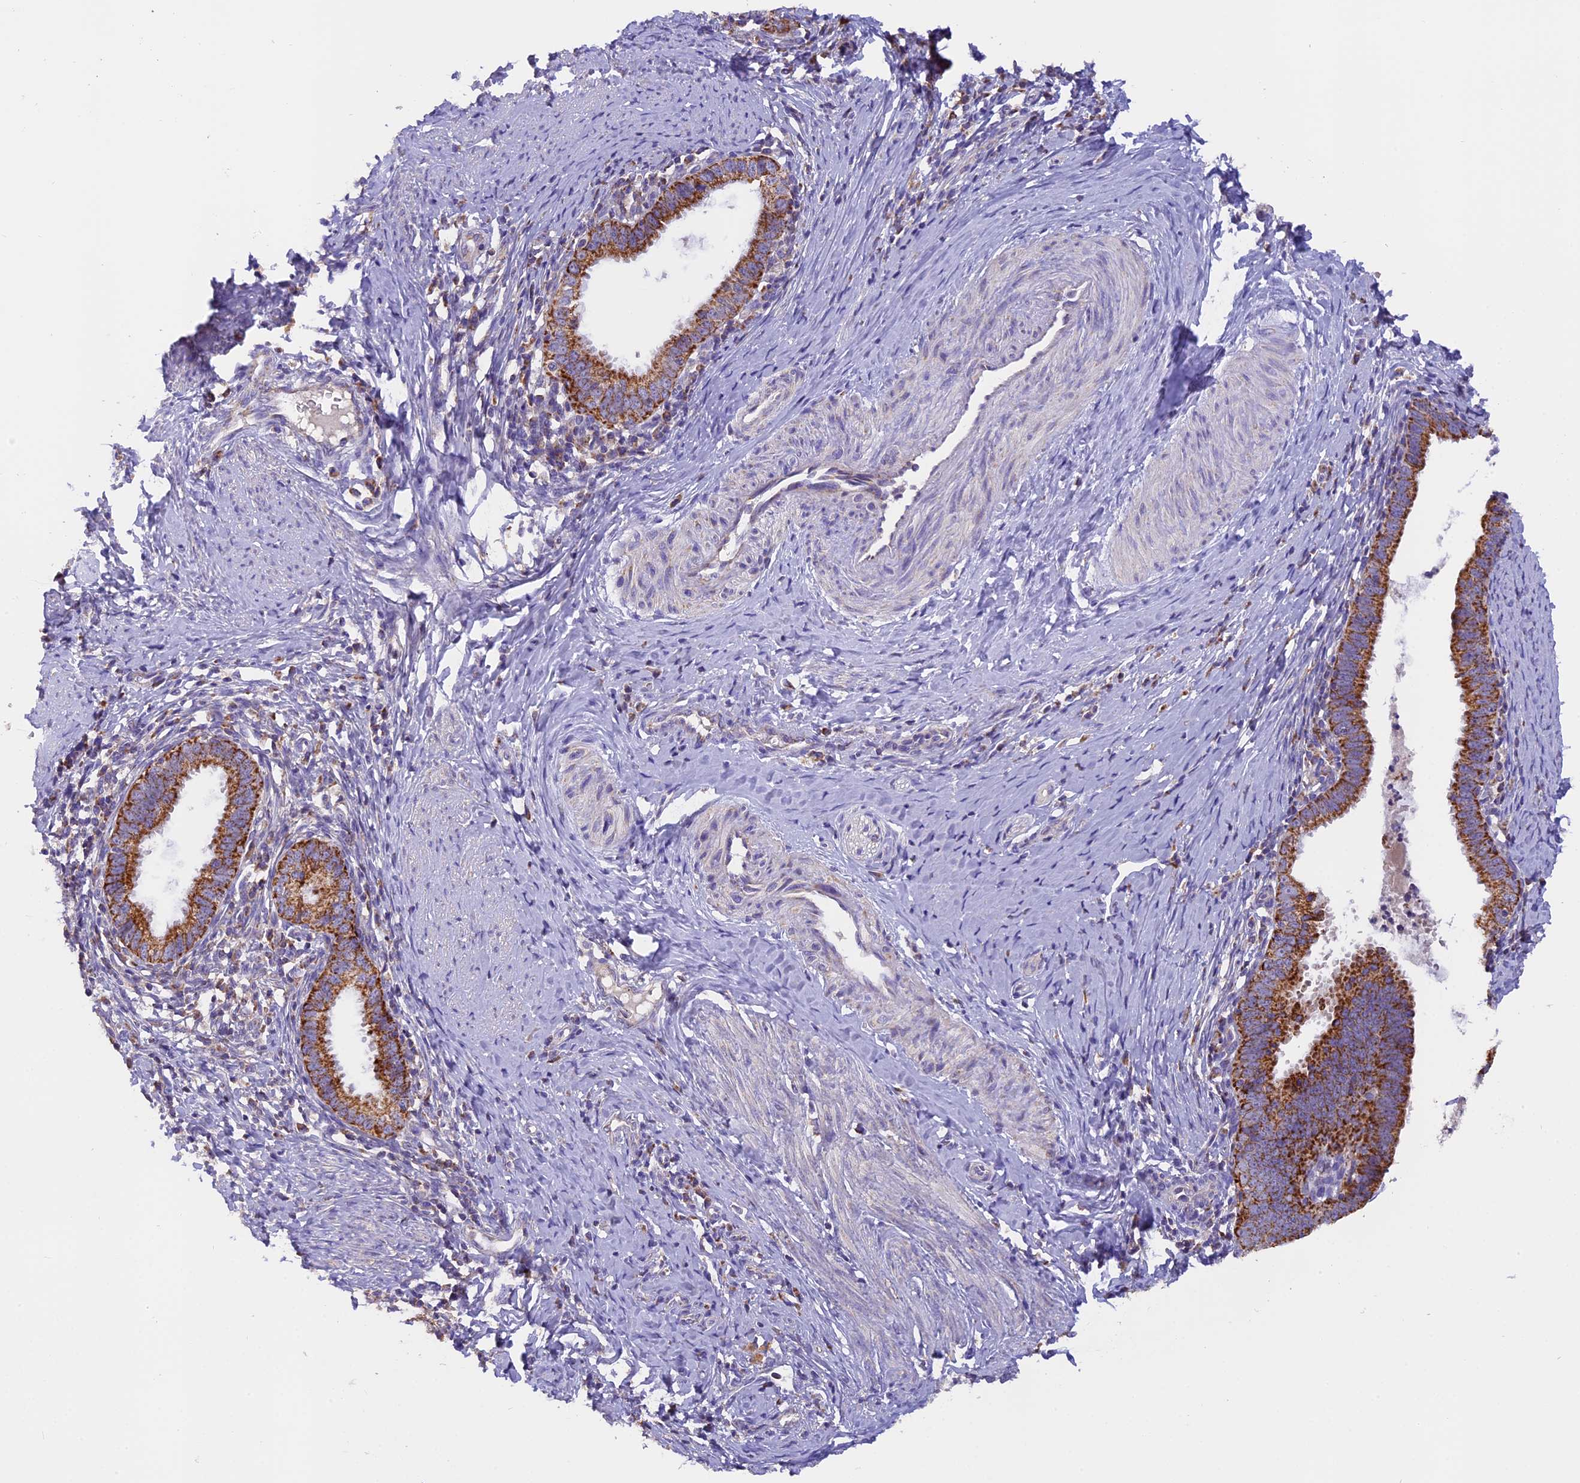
{"staining": {"intensity": "strong", "quantity": ">75%", "location": "cytoplasmic/membranous"}, "tissue": "cervical cancer", "cell_type": "Tumor cells", "image_type": "cancer", "snomed": [{"axis": "morphology", "description": "Adenocarcinoma, NOS"}, {"axis": "topography", "description": "Cervix"}], "caption": "Tumor cells display high levels of strong cytoplasmic/membranous positivity in approximately >75% of cells in cervical cancer (adenocarcinoma).", "gene": "MGME1", "patient": {"sex": "female", "age": 36}}